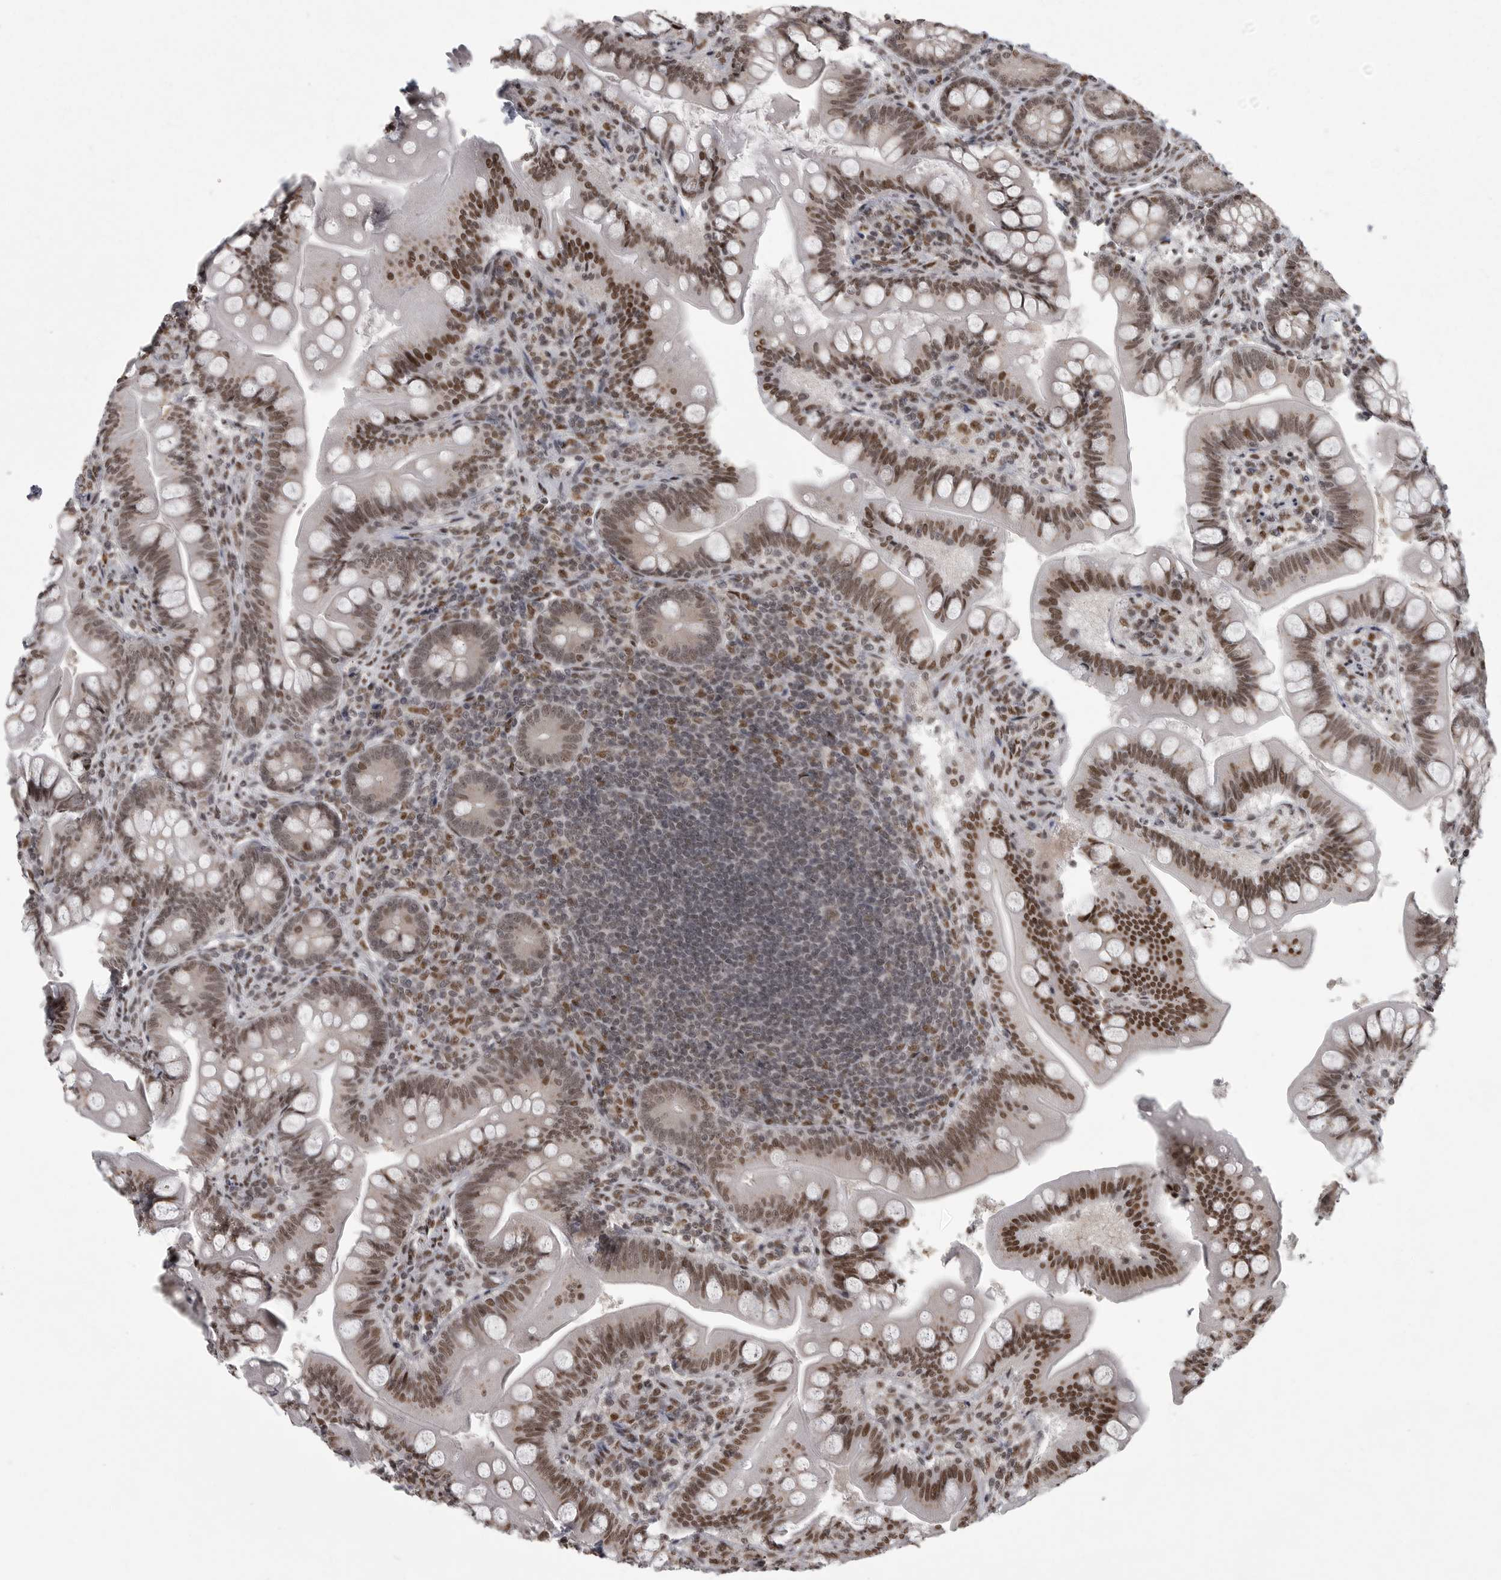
{"staining": {"intensity": "strong", "quantity": "25%-75%", "location": "nuclear"}, "tissue": "small intestine", "cell_type": "Glandular cells", "image_type": "normal", "snomed": [{"axis": "morphology", "description": "Normal tissue, NOS"}, {"axis": "topography", "description": "Small intestine"}], "caption": "Strong nuclear positivity for a protein is identified in approximately 25%-75% of glandular cells of normal small intestine using immunohistochemistry.", "gene": "YAF2", "patient": {"sex": "male", "age": 7}}